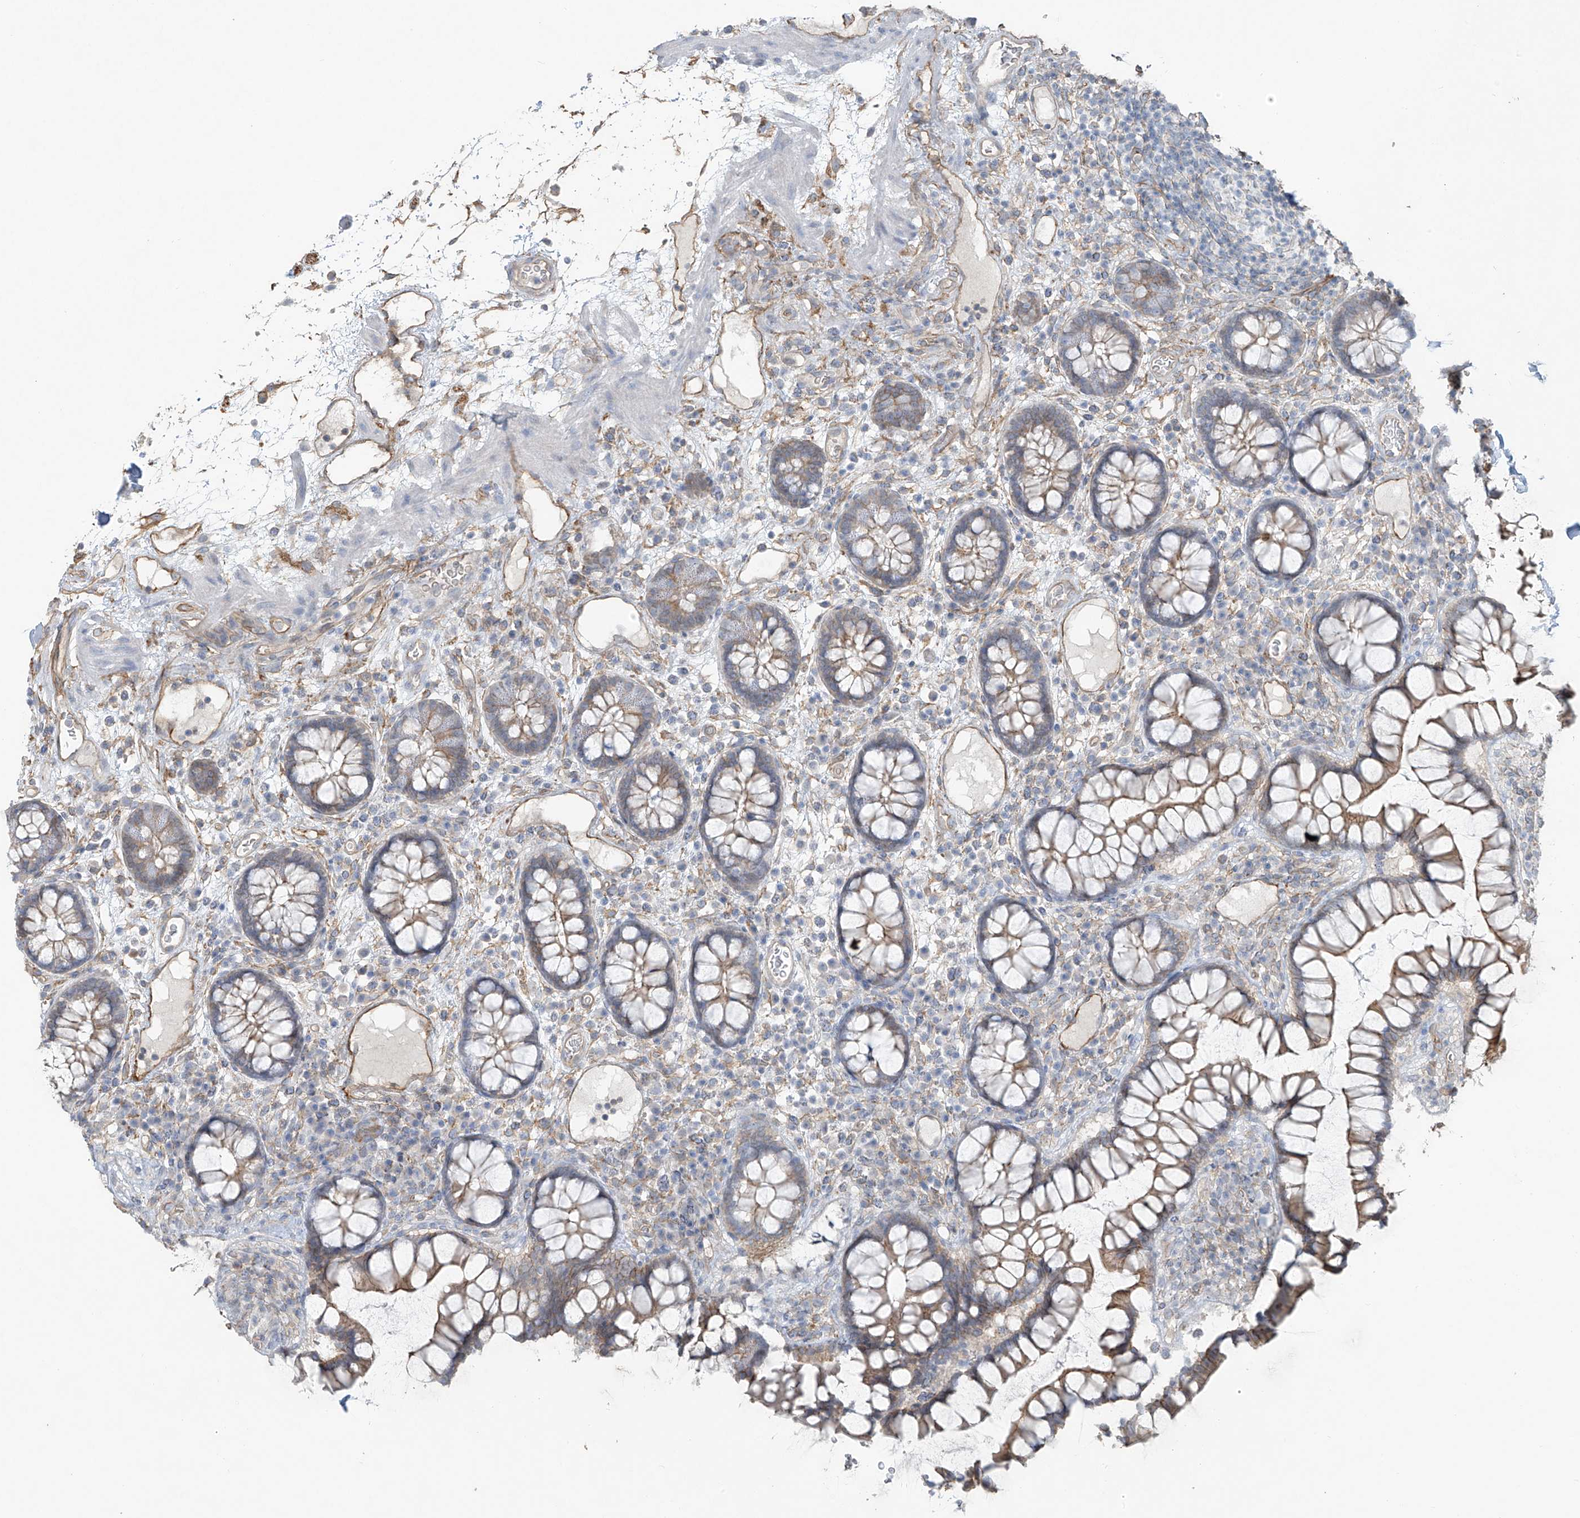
{"staining": {"intensity": "moderate", "quantity": ">75%", "location": "cytoplasmic/membranous"}, "tissue": "colon", "cell_type": "Endothelial cells", "image_type": "normal", "snomed": [{"axis": "morphology", "description": "Normal tissue, NOS"}, {"axis": "topography", "description": "Colon"}], "caption": "Immunohistochemical staining of benign colon displays >75% levels of moderate cytoplasmic/membranous protein staining in about >75% of endothelial cells.", "gene": "TUBE1", "patient": {"sex": "female", "age": 79}}